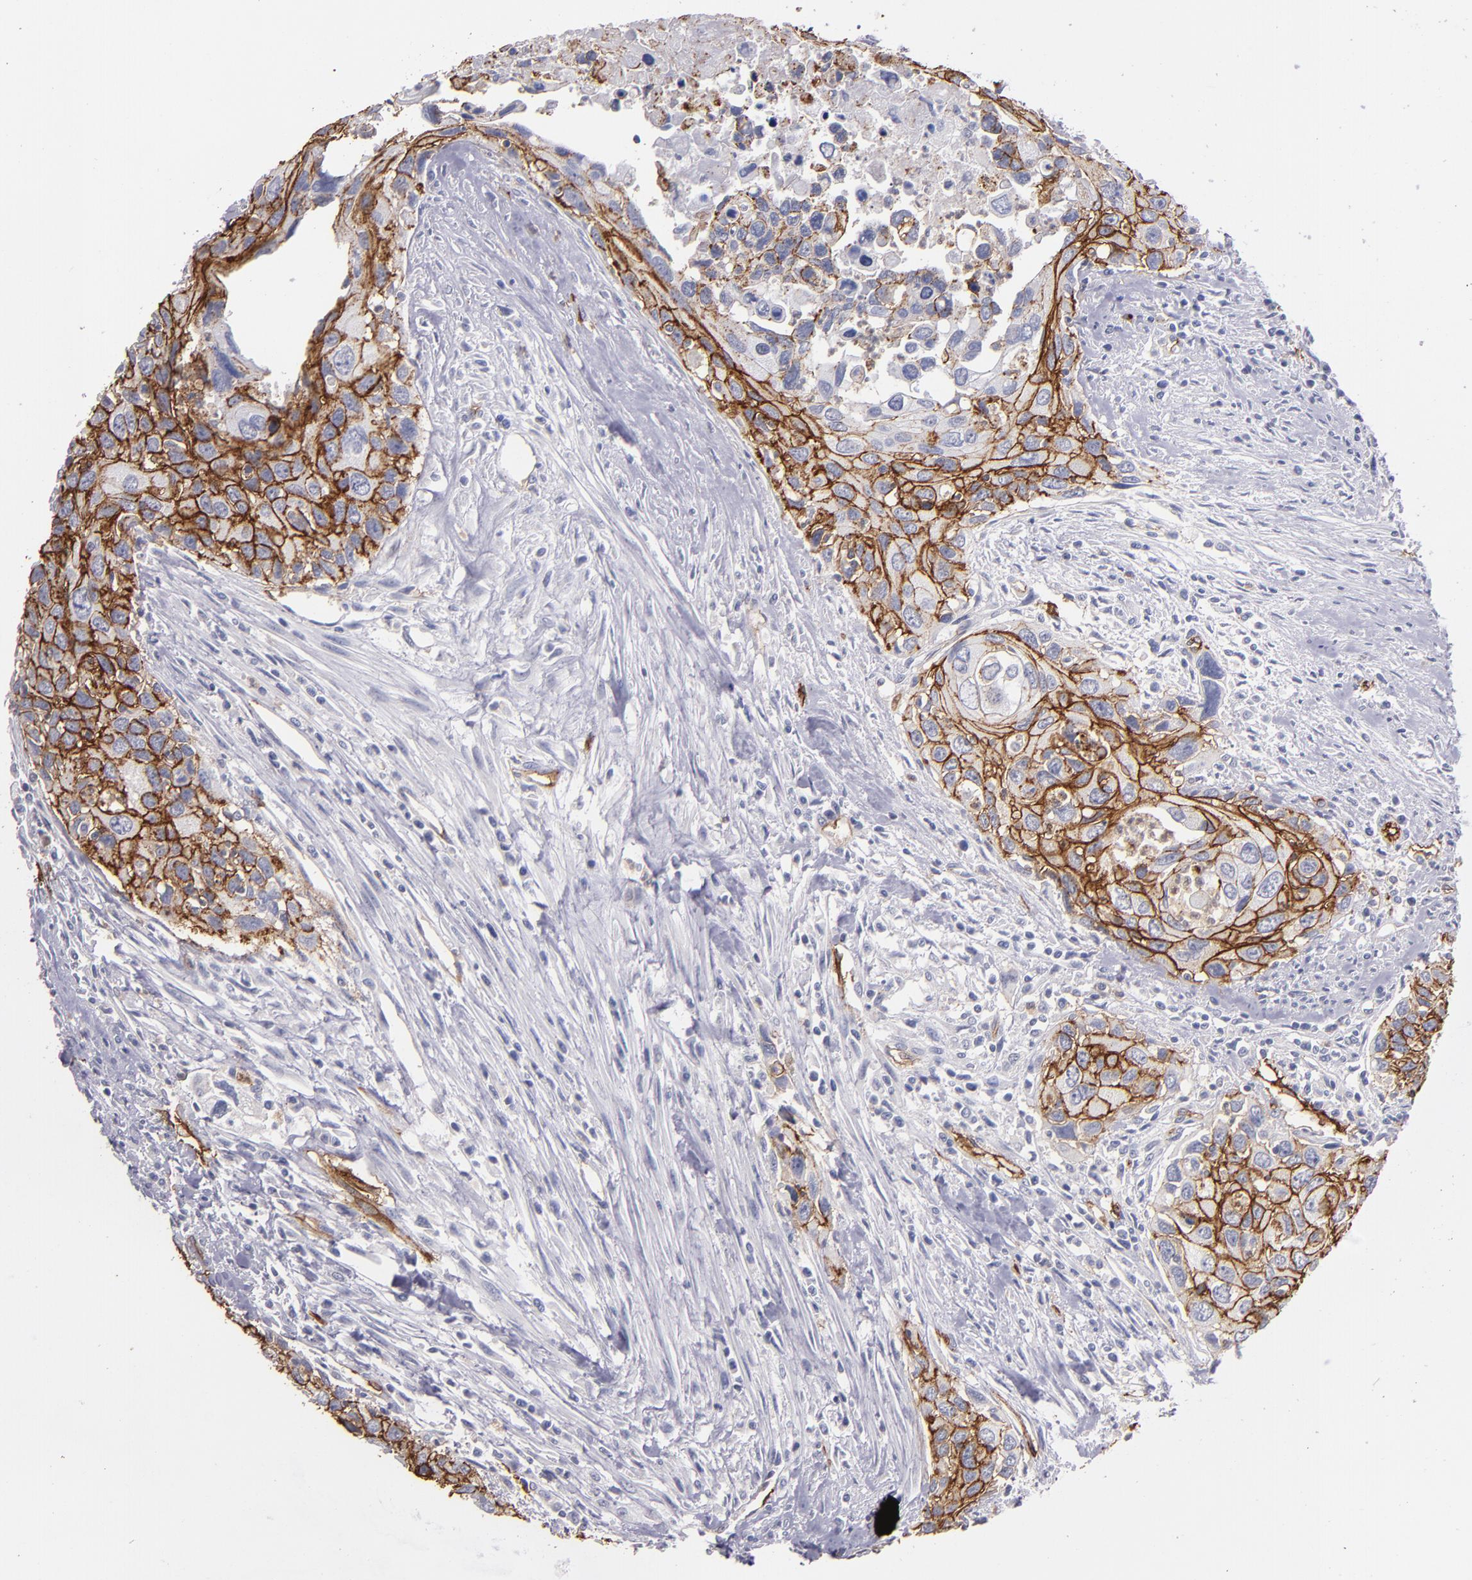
{"staining": {"intensity": "strong", "quantity": ">75%", "location": "cytoplasmic/membranous"}, "tissue": "urothelial cancer", "cell_type": "Tumor cells", "image_type": "cancer", "snomed": [{"axis": "morphology", "description": "Urothelial carcinoma, High grade"}, {"axis": "topography", "description": "Urinary bladder"}], "caption": "Protein expression analysis of urothelial cancer exhibits strong cytoplasmic/membranous positivity in about >75% of tumor cells.", "gene": "CLDN5", "patient": {"sex": "male", "age": 71}}